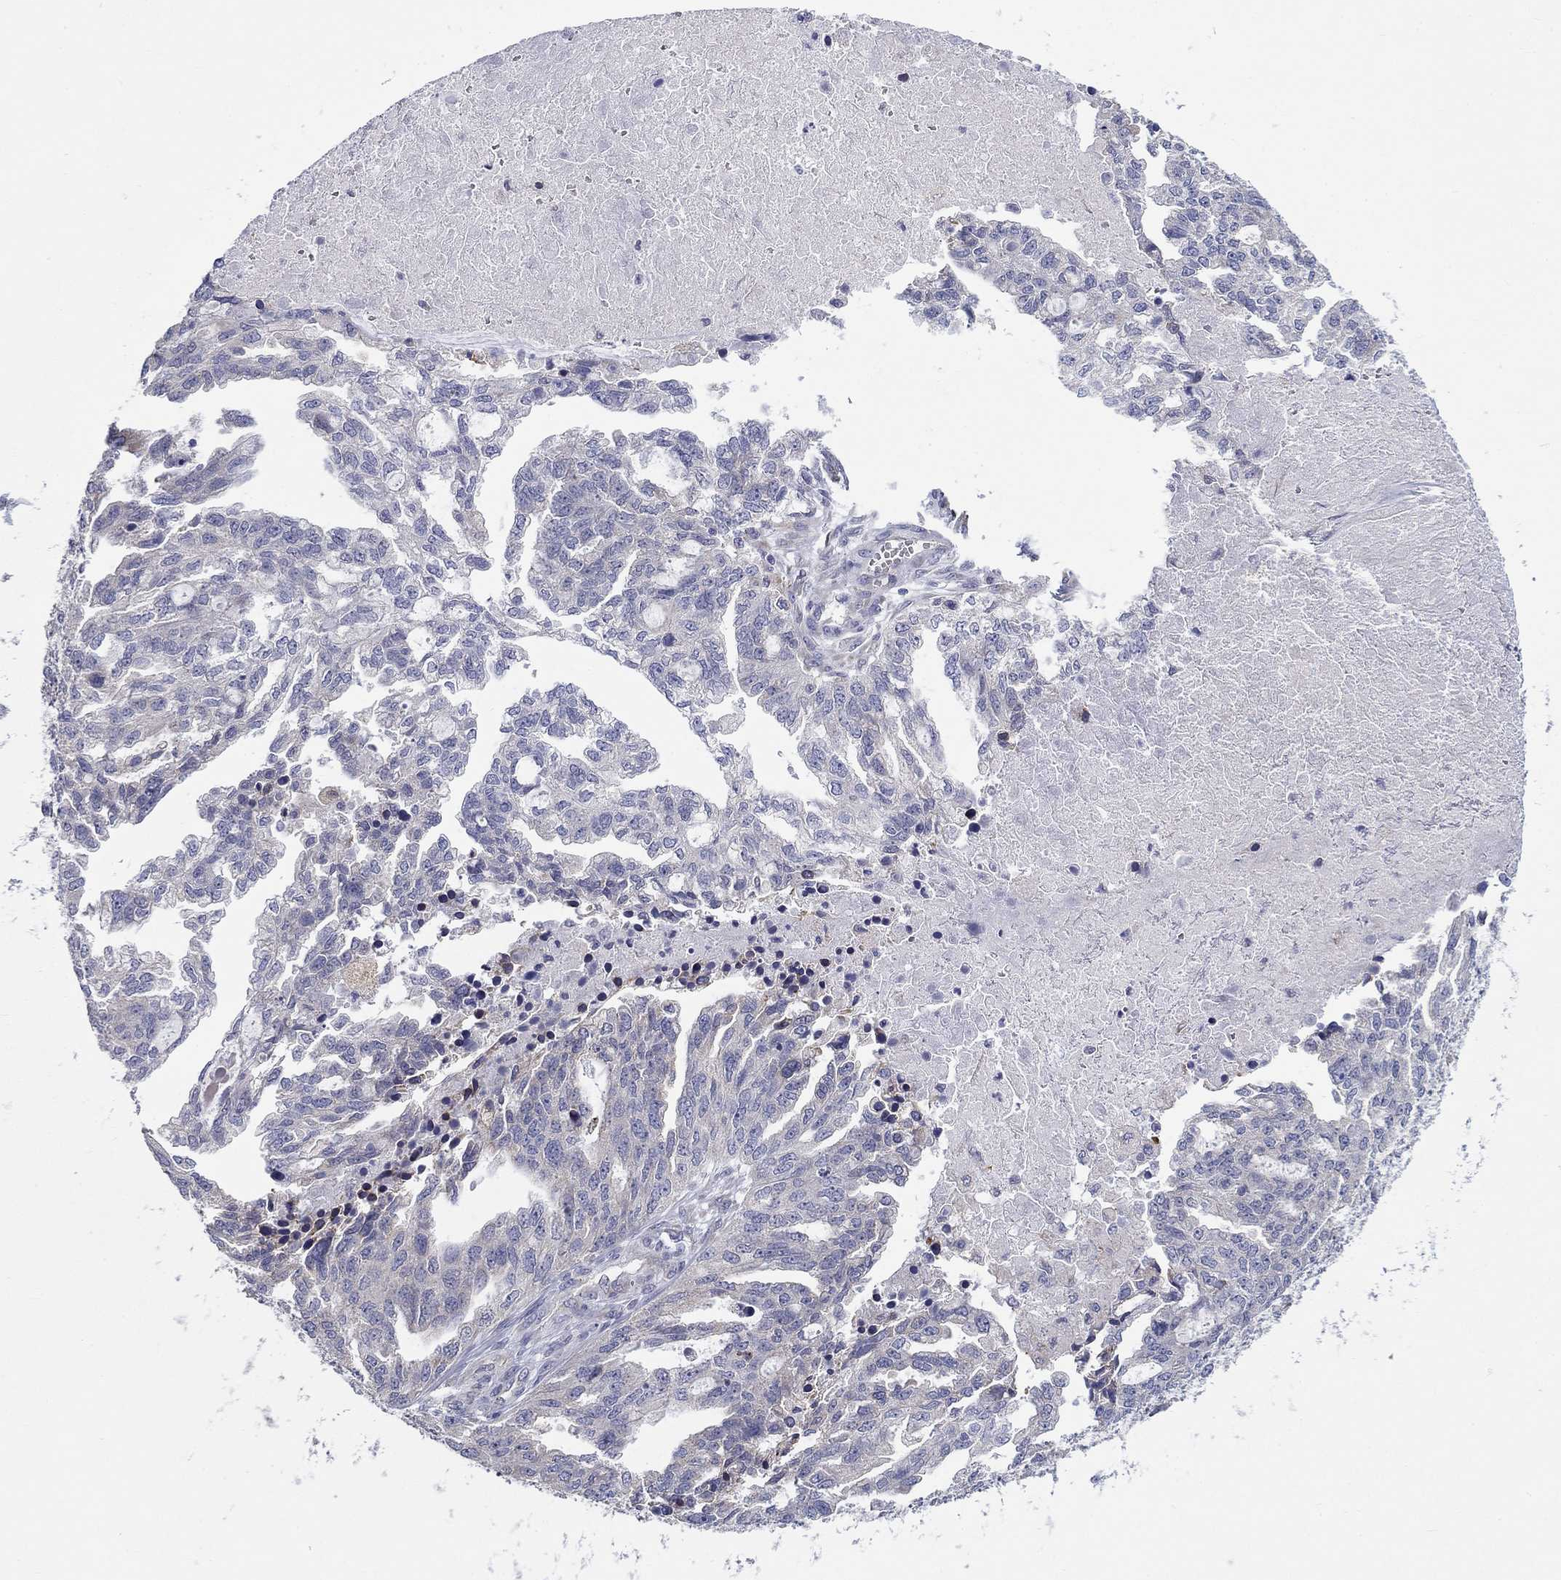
{"staining": {"intensity": "negative", "quantity": "none", "location": "none"}, "tissue": "ovarian cancer", "cell_type": "Tumor cells", "image_type": "cancer", "snomed": [{"axis": "morphology", "description": "Cystadenocarcinoma, serous, NOS"}, {"axis": "topography", "description": "Ovary"}], "caption": "A high-resolution image shows immunohistochemistry (IHC) staining of serous cystadenocarcinoma (ovarian), which demonstrates no significant expression in tumor cells. Nuclei are stained in blue.", "gene": "QRFPR", "patient": {"sex": "female", "age": 51}}